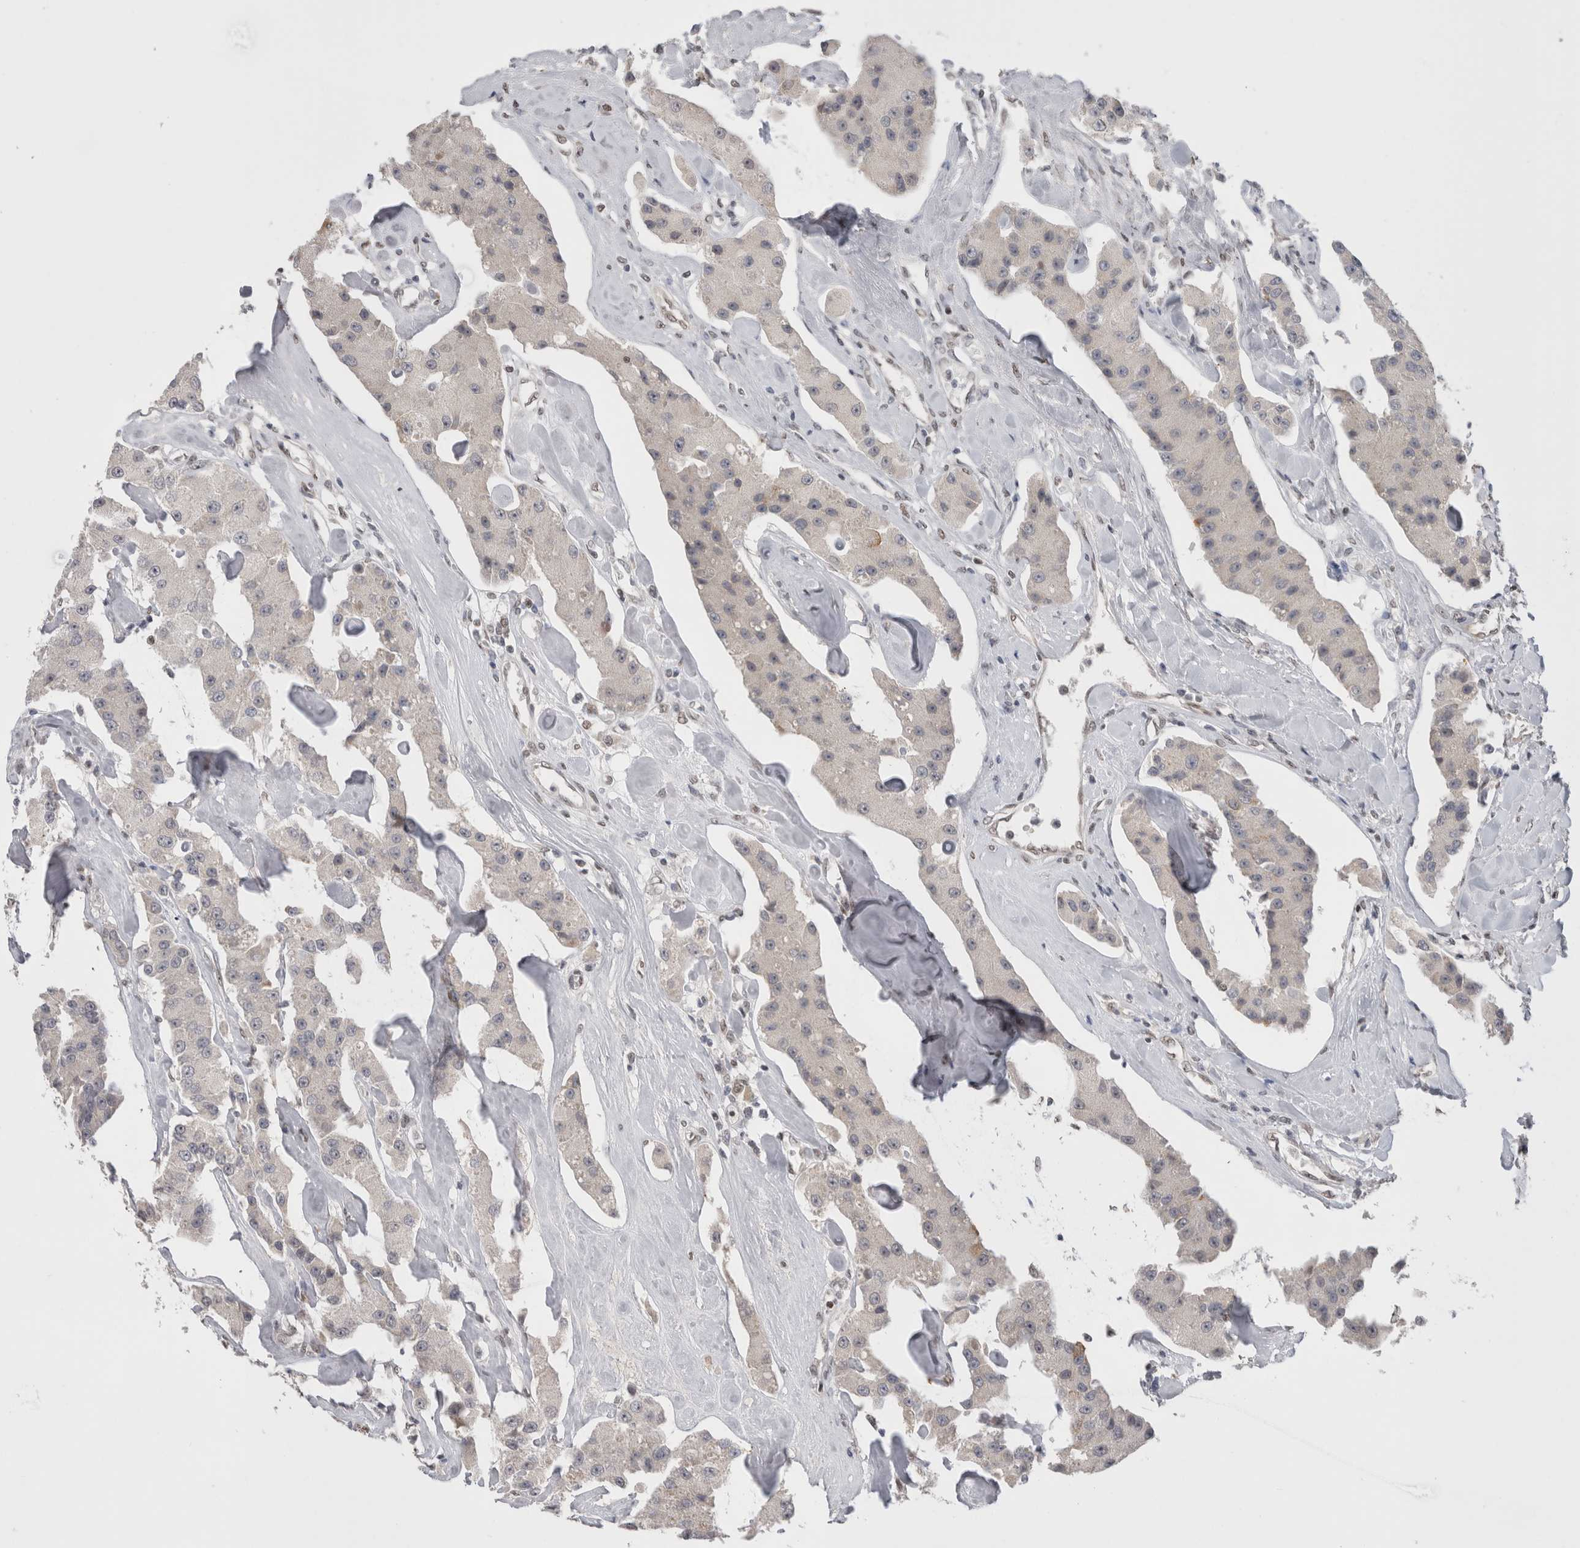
{"staining": {"intensity": "negative", "quantity": "none", "location": "none"}, "tissue": "carcinoid", "cell_type": "Tumor cells", "image_type": "cancer", "snomed": [{"axis": "morphology", "description": "Carcinoid, malignant, NOS"}, {"axis": "topography", "description": "Pancreas"}], "caption": "Human carcinoid stained for a protein using immunohistochemistry exhibits no staining in tumor cells.", "gene": "DAXX", "patient": {"sex": "male", "age": 41}}